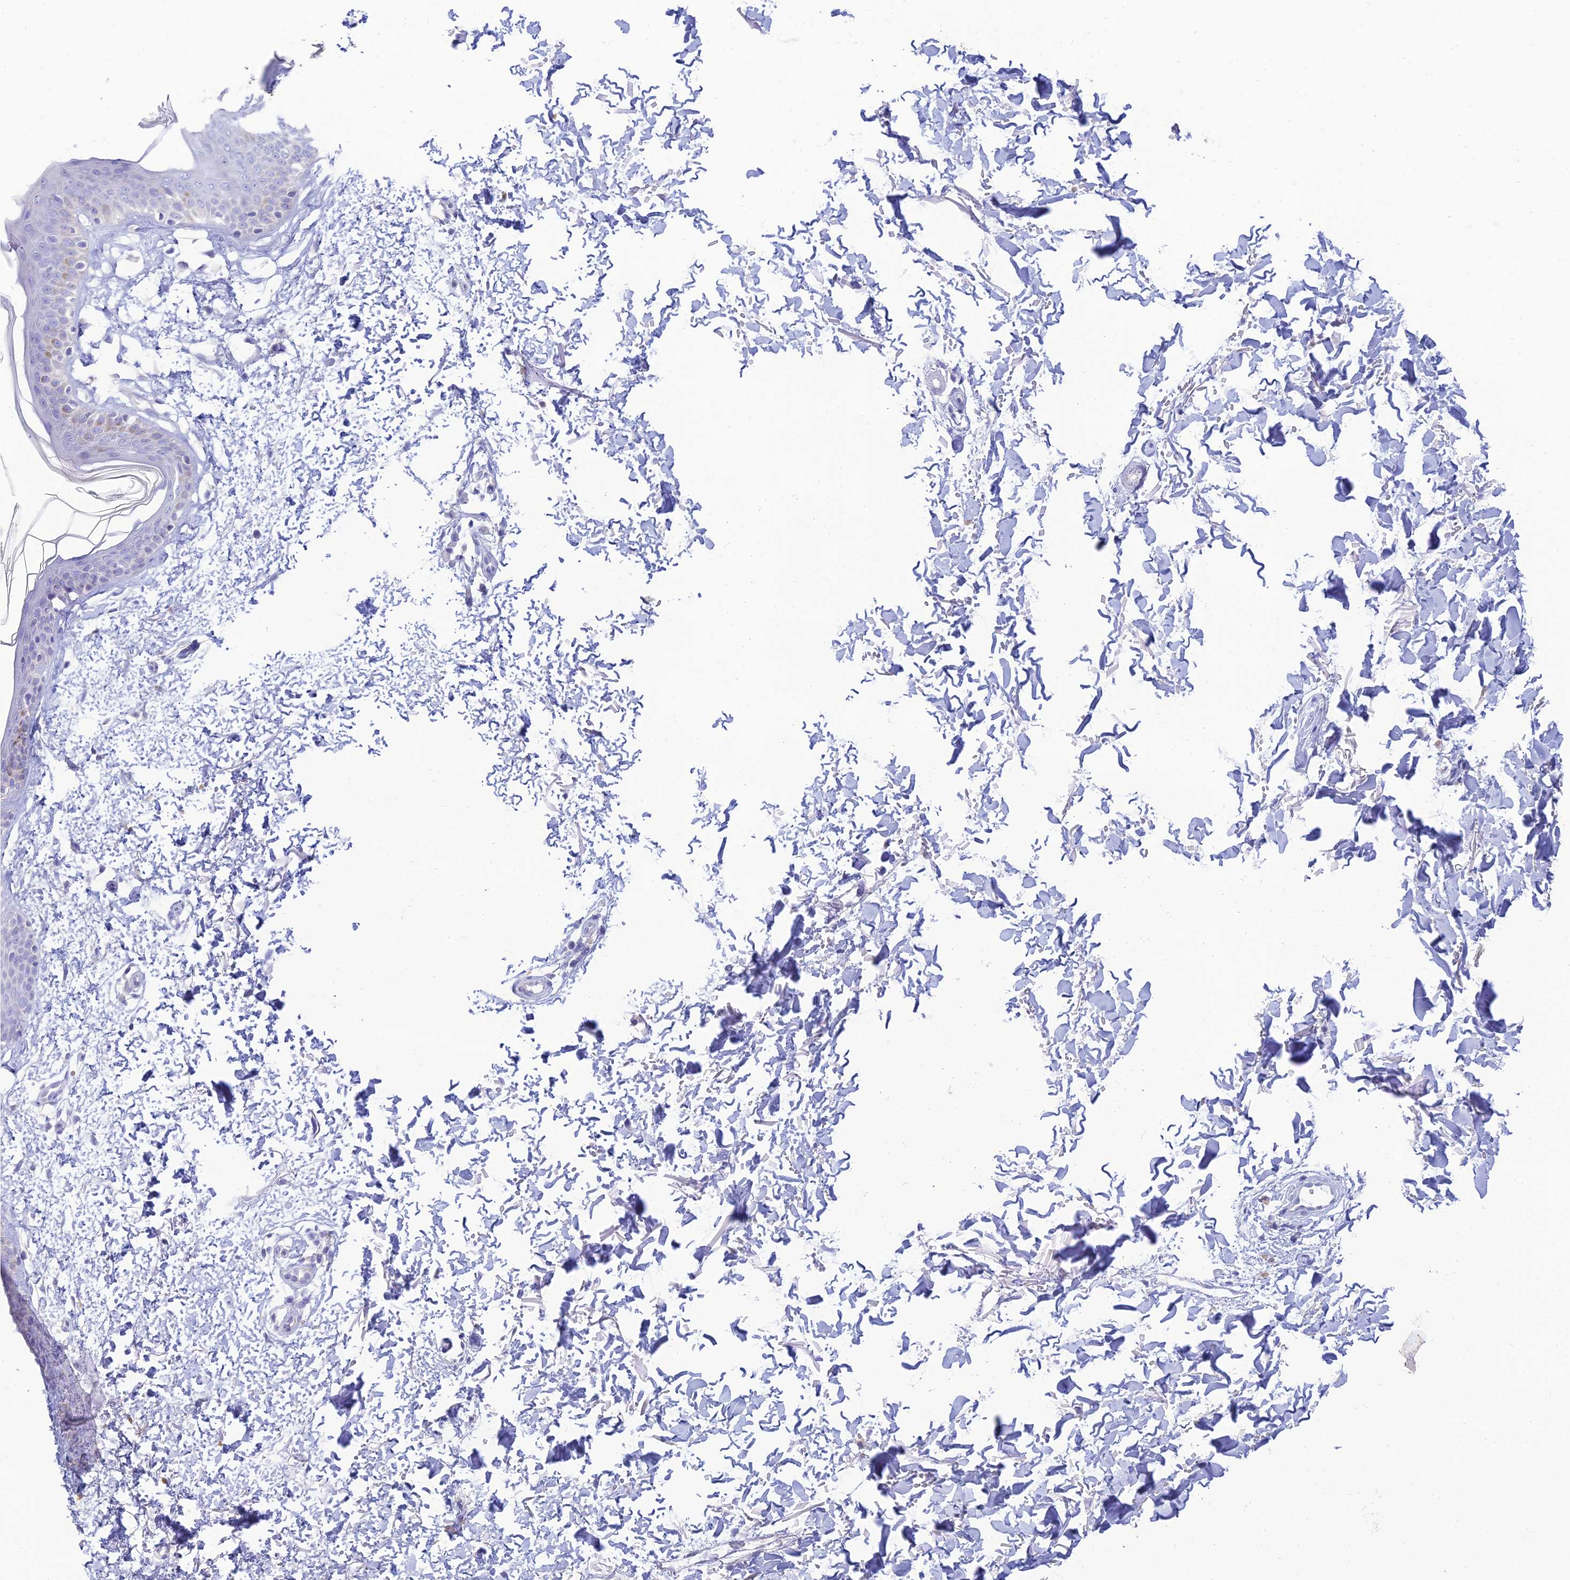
{"staining": {"intensity": "negative", "quantity": "none", "location": "none"}, "tissue": "skin", "cell_type": "Fibroblasts", "image_type": "normal", "snomed": [{"axis": "morphology", "description": "Normal tissue, NOS"}, {"axis": "topography", "description": "Skin"}], "caption": "The photomicrograph demonstrates no staining of fibroblasts in benign skin. The staining is performed using DAB brown chromogen with nuclei counter-stained in using hematoxylin.", "gene": "MAL2", "patient": {"sex": "male", "age": 66}}